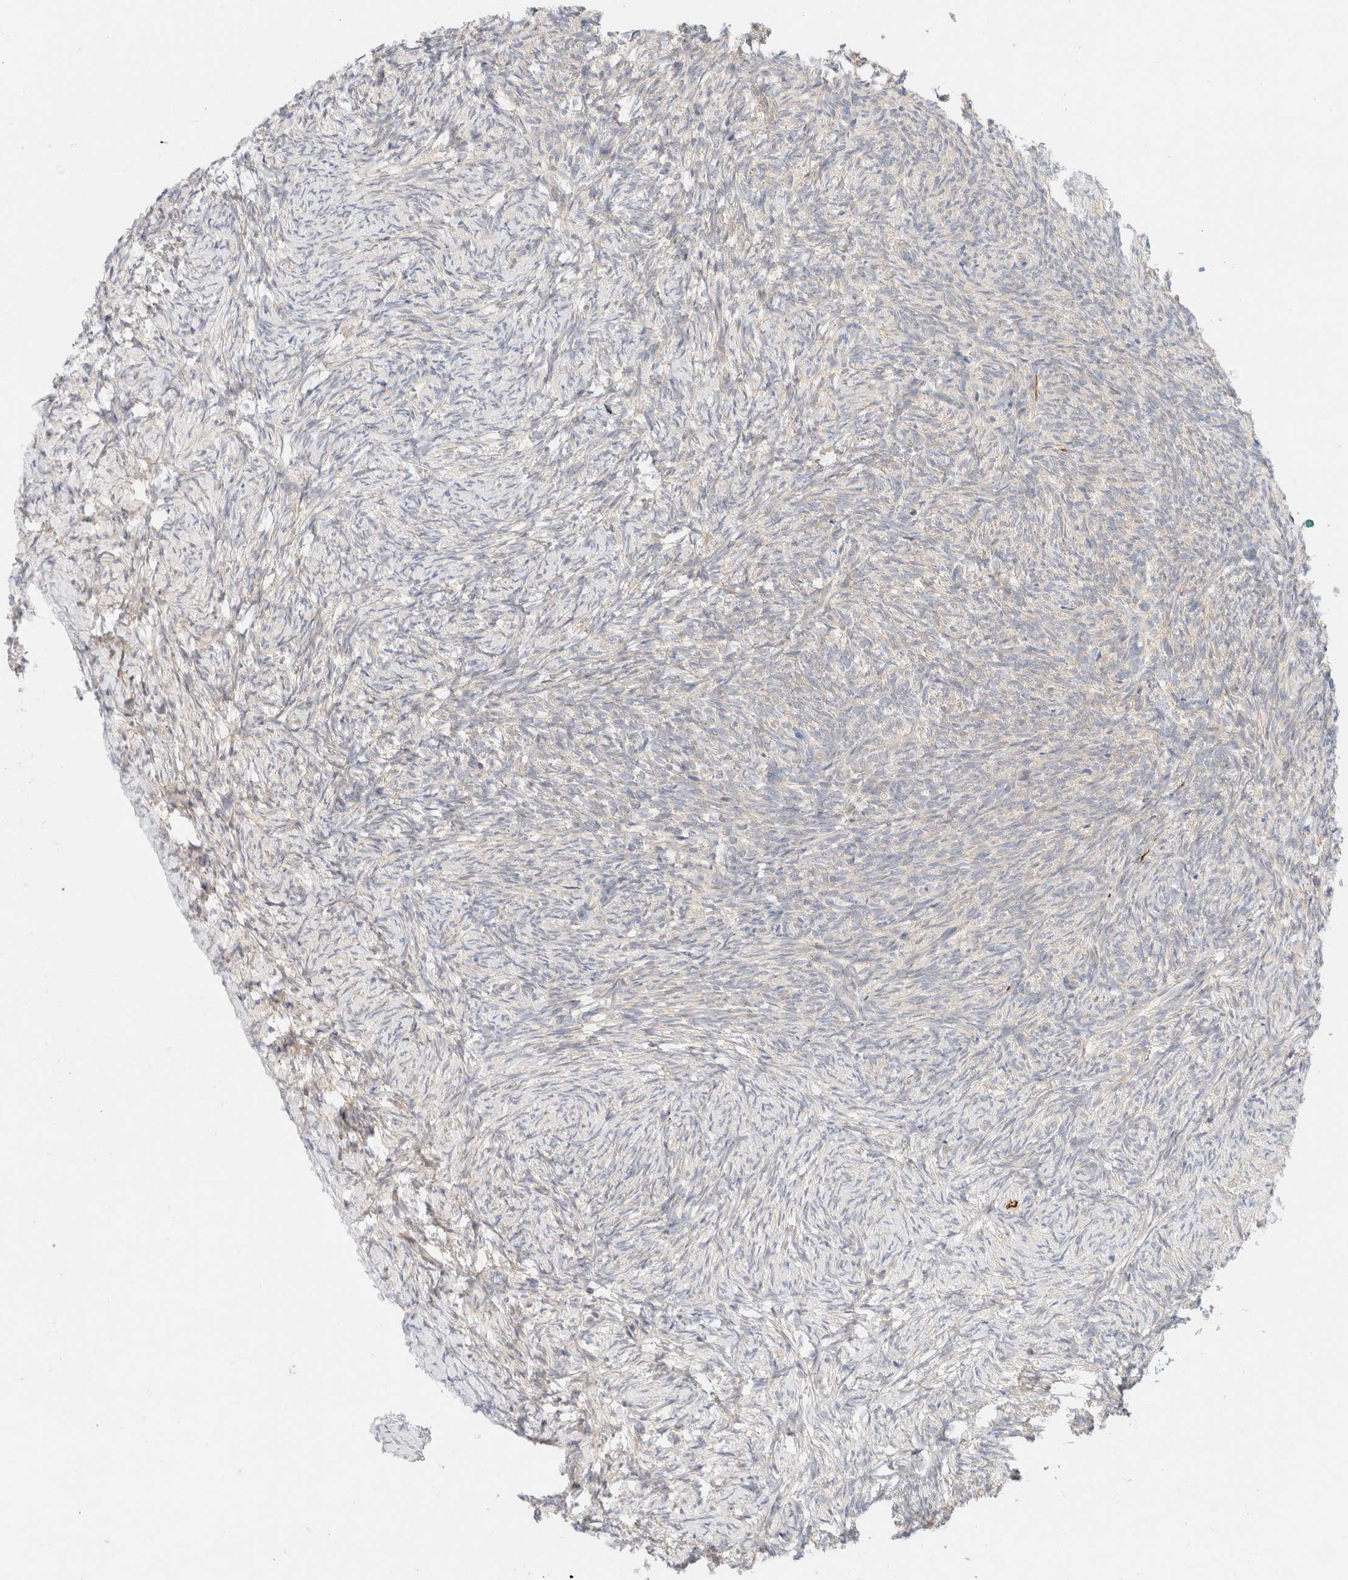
{"staining": {"intensity": "moderate", "quantity": ">75%", "location": "cytoplasmic/membranous"}, "tissue": "ovary", "cell_type": "Follicle cells", "image_type": "normal", "snomed": [{"axis": "morphology", "description": "Normal tissue, NOS"}, {"axis": "topography", "description": "Ovary"}], "caption": "High-power microscopy captured an immunohistochemistry histopathology image of benign ovary, revealing moderate cytoplasmic/membranous staining in approximately >75% of follicle cells. The staining is performed using DAB (3,3'-diaminobenzidine) brown chromogen to label protein expression. The nuclei are counter-stained blue using hematoxylin.", "gene": "UNC13B", "patient": {"sex": "female", "age": 41}}